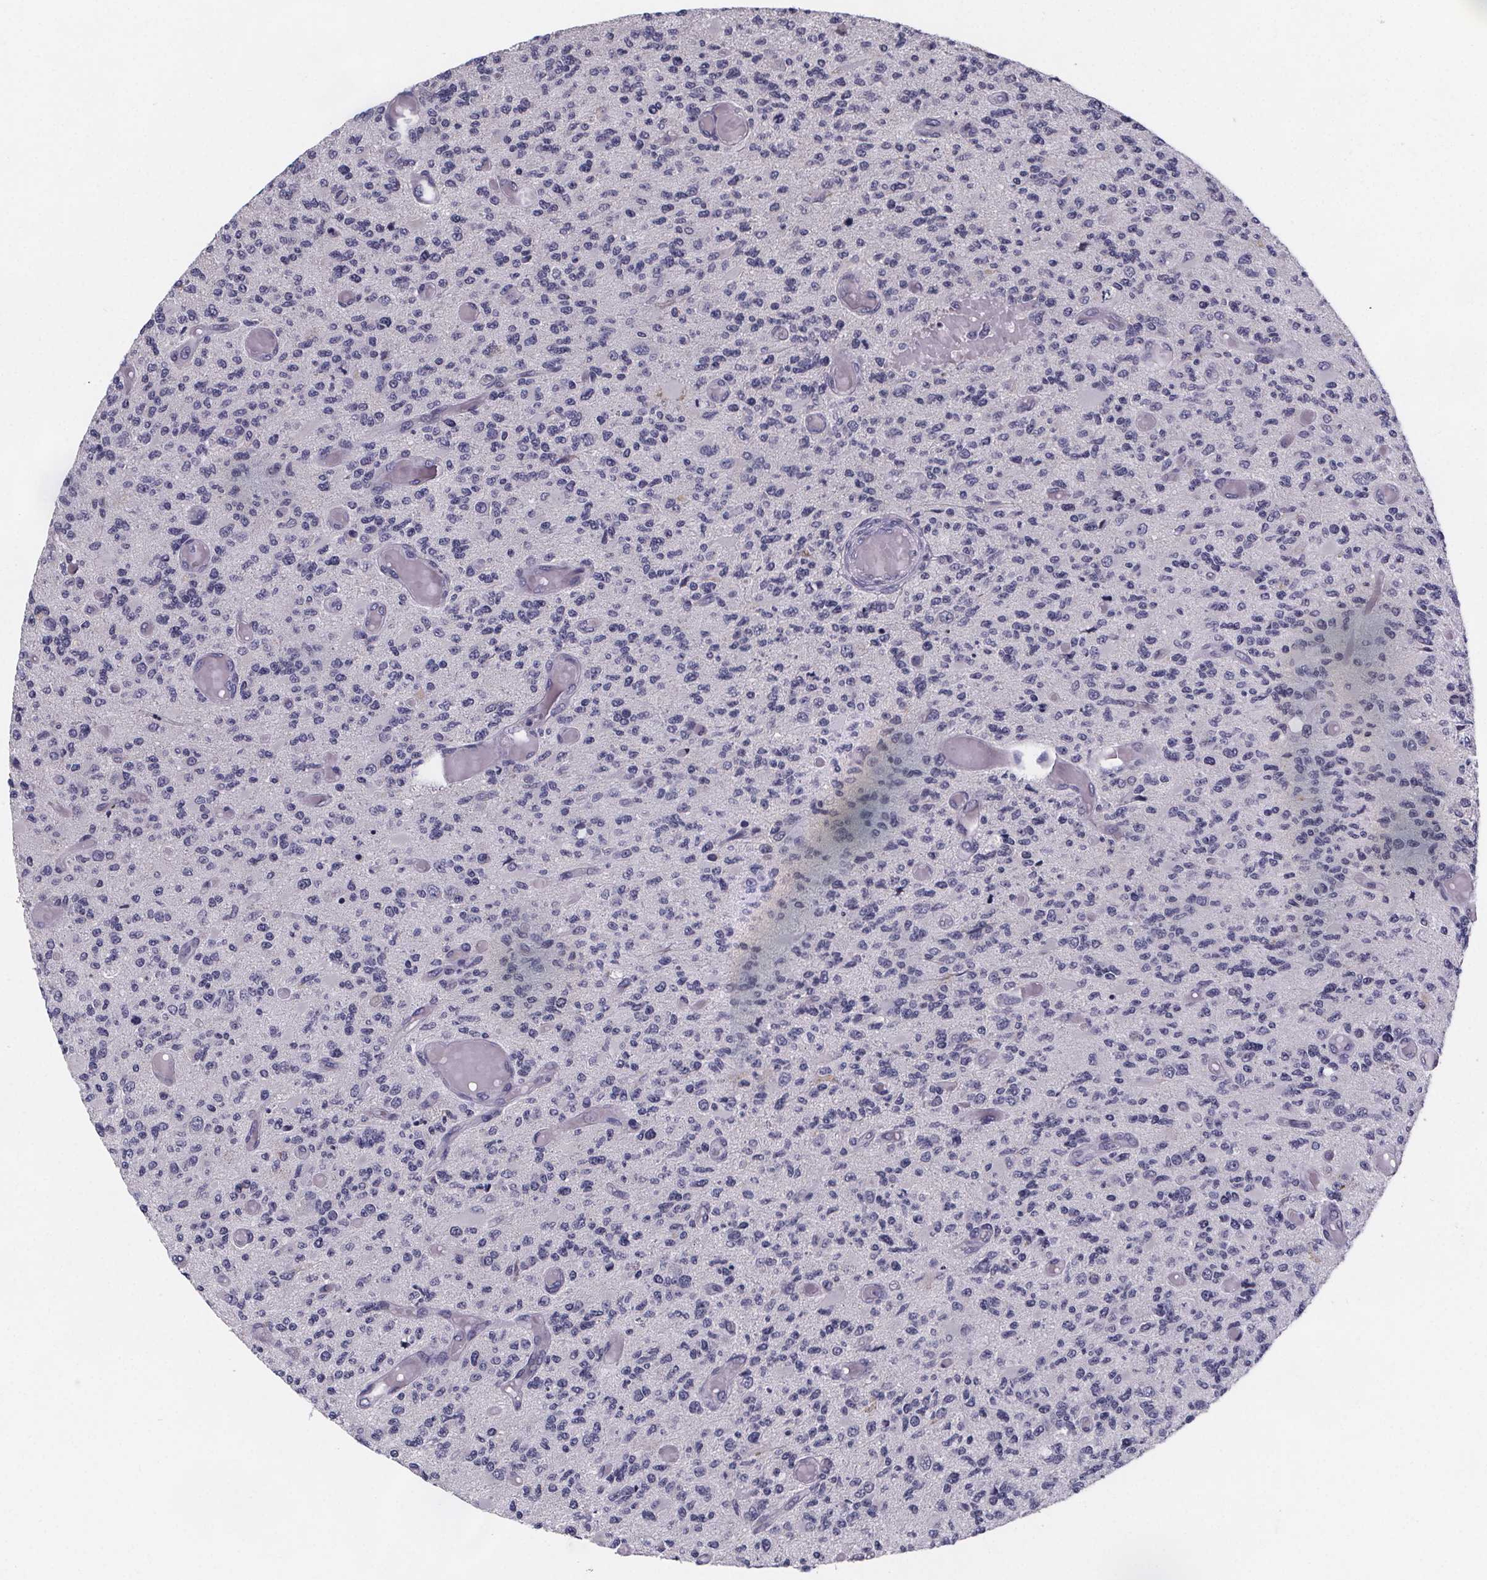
{"staining": {"intensity": "negative", "quantity": "none", "location": "none"}, "tissue": "glioma", "cell_type": "Tumor cells", "image_type": "cancer", "snomed": [{"axis": "morphology", "description": "Glioma, malignant, High grade"}, {"axis": "topography", "description": "Brain"}], "caption": "Tumor cells show no significant protein staining in glioma. (Brightfield microscopy of DAB (3,3'-diaminobenzidine) immunohistochemistry (IHC) at high magnification).", "gene": "PAH", "patient": {"sex": "female", "age": 63}}